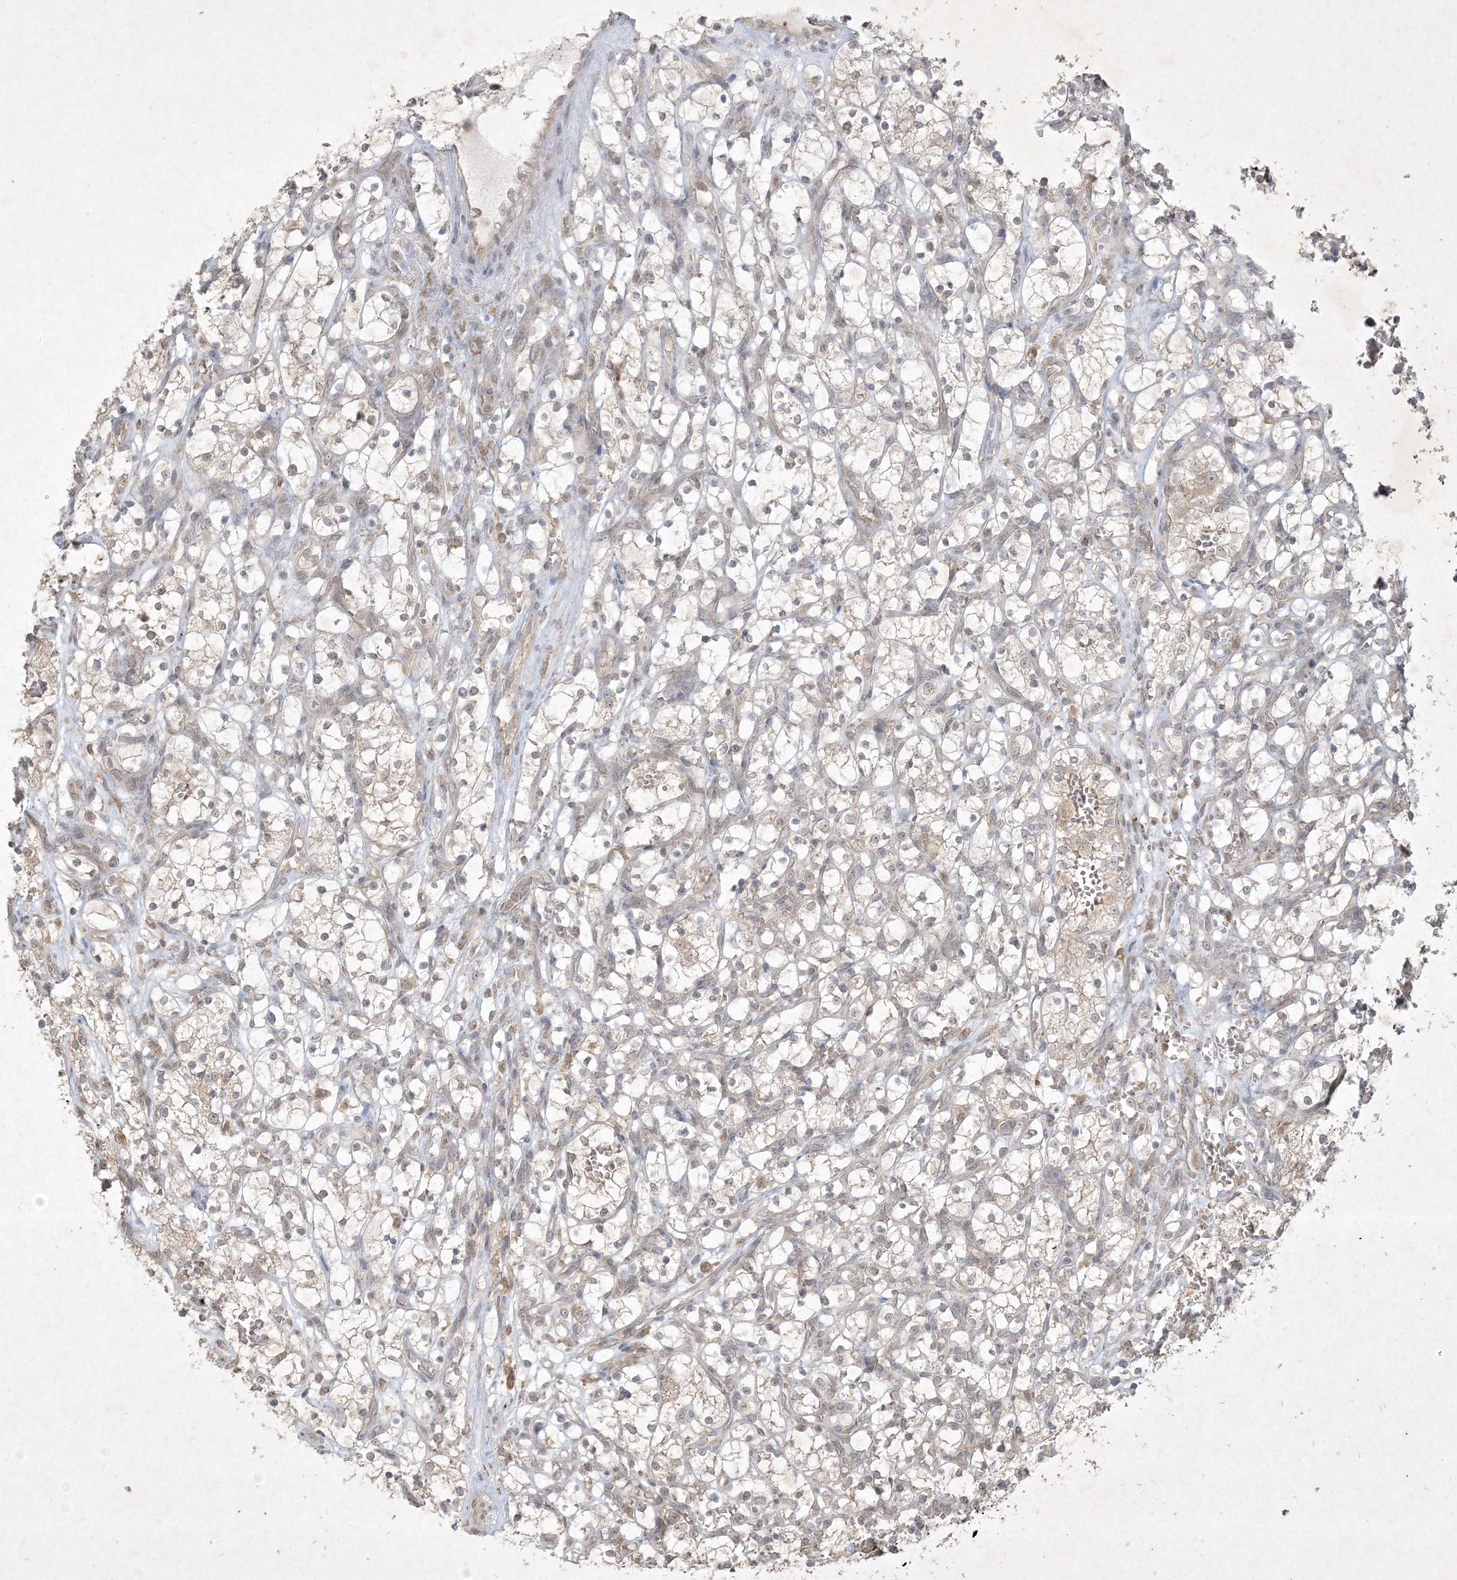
{"staining": {"intensity": "negative", "quantity": "none", "location": "none"}, "tissue": "renal cancer", "cell_type": "Tumor cells", "image_type": "cancer", "snomed": [{"axis": "morphology", "description": "Adenocarcinoma, NOS"}, {"axis": "topography", "description": "Kidney"}], "caption": "Immunohistochemistry (IHC) photomicrograph of neoplastic tissue: human renal cancer (adenocarcinoma) stained with DAB (3,3'-diaminobenzidine) displays no significant protein staining in tumor cells.", "gene": "NRBP2", "patient": {"sex": "female", "age": 69}}